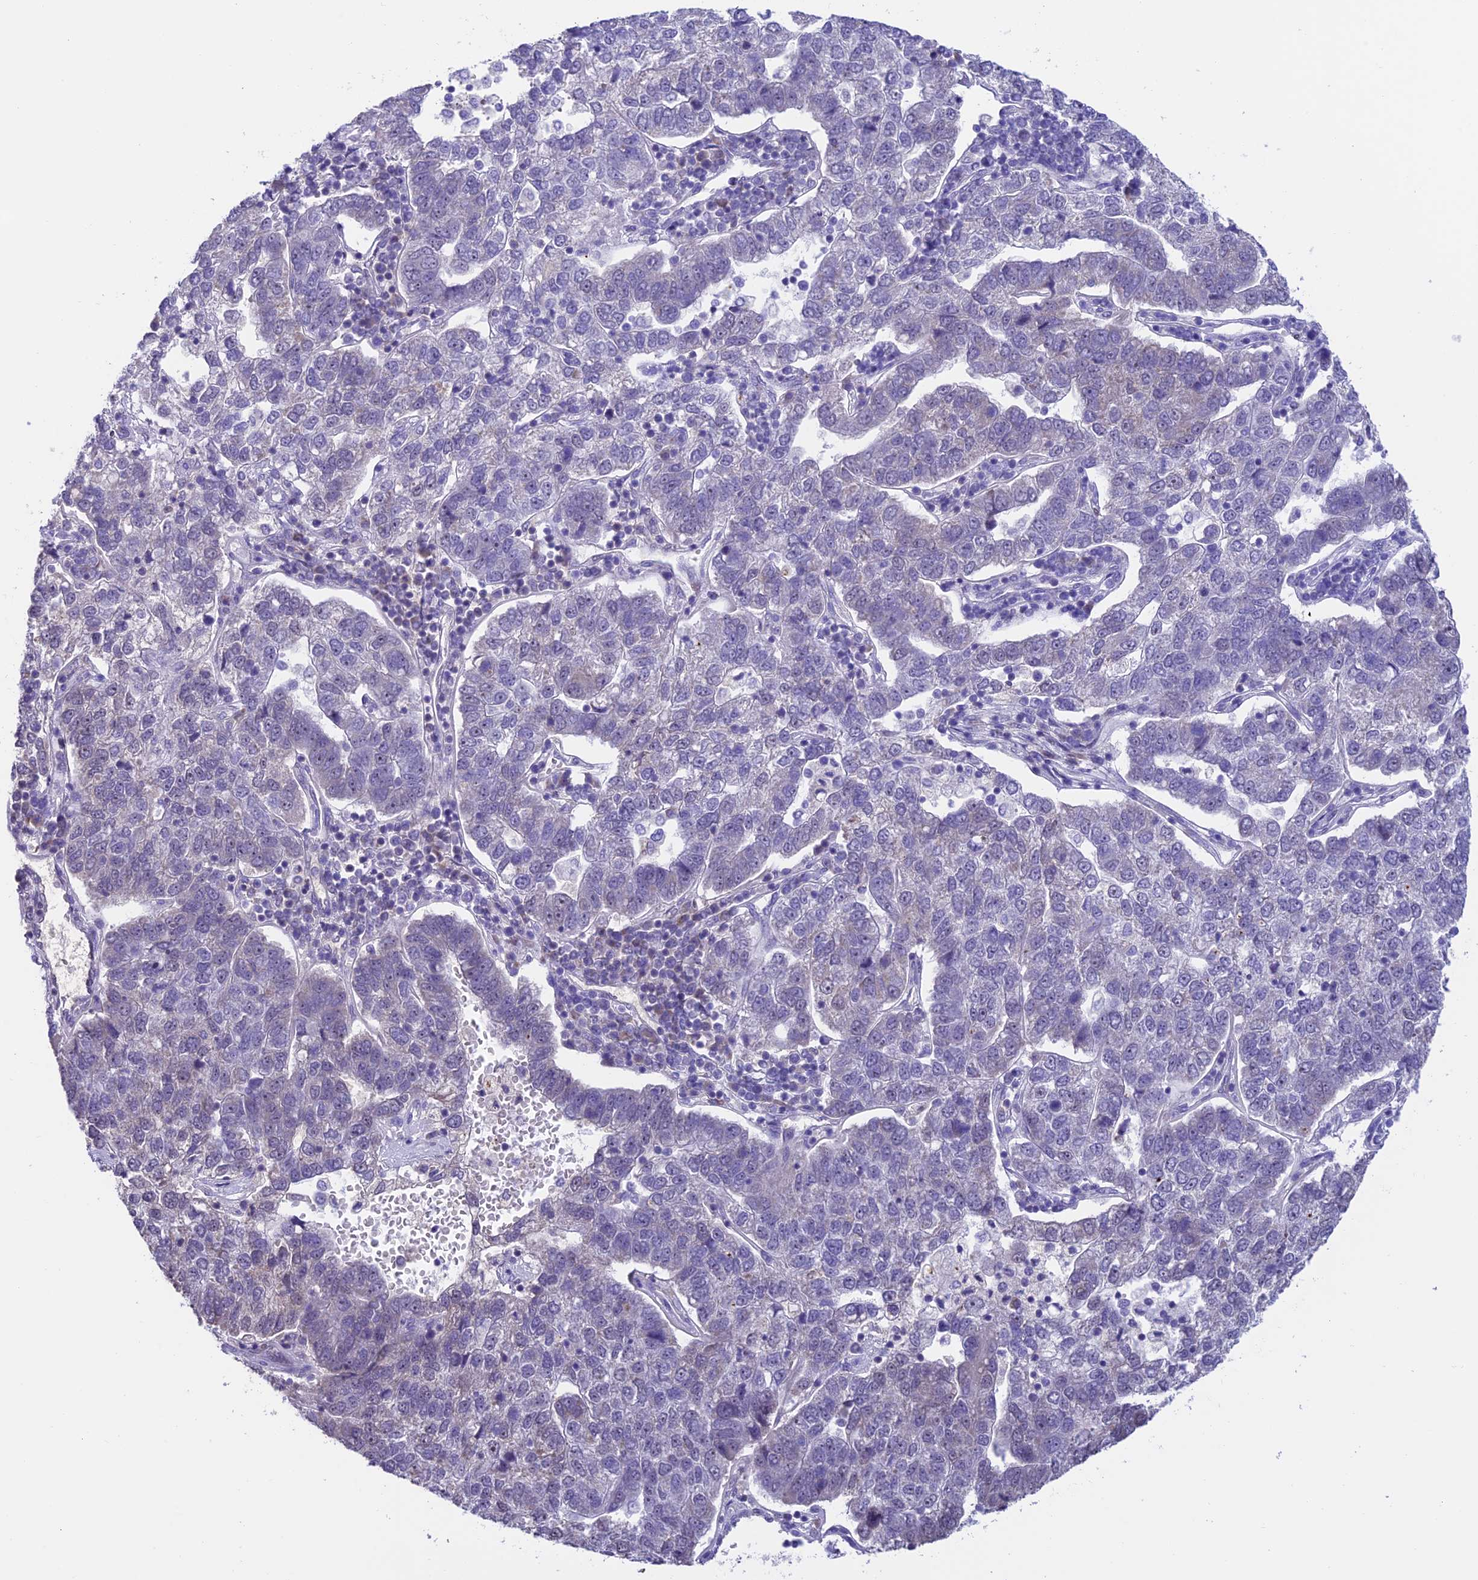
{"staining": {"intensity": "negative", "quantity": "none", "location": "none"}, "tissue": "pancreatic cancer", "cell_type": "Tumor cells", "image_type": "cancer", "snomed": [{"axis": "morphology", "description": "Adenocarcinoma, NOS"}, {"axis": "topography", "description": "Pancreas"}], "caption": "DAB immunohistochemical staining of pancreatic cancer (adenocarcinoma) displays no significant expression in tumor cells.", "gene": "SLC10A1", "patient": {"sex": "female", "age": 61}}